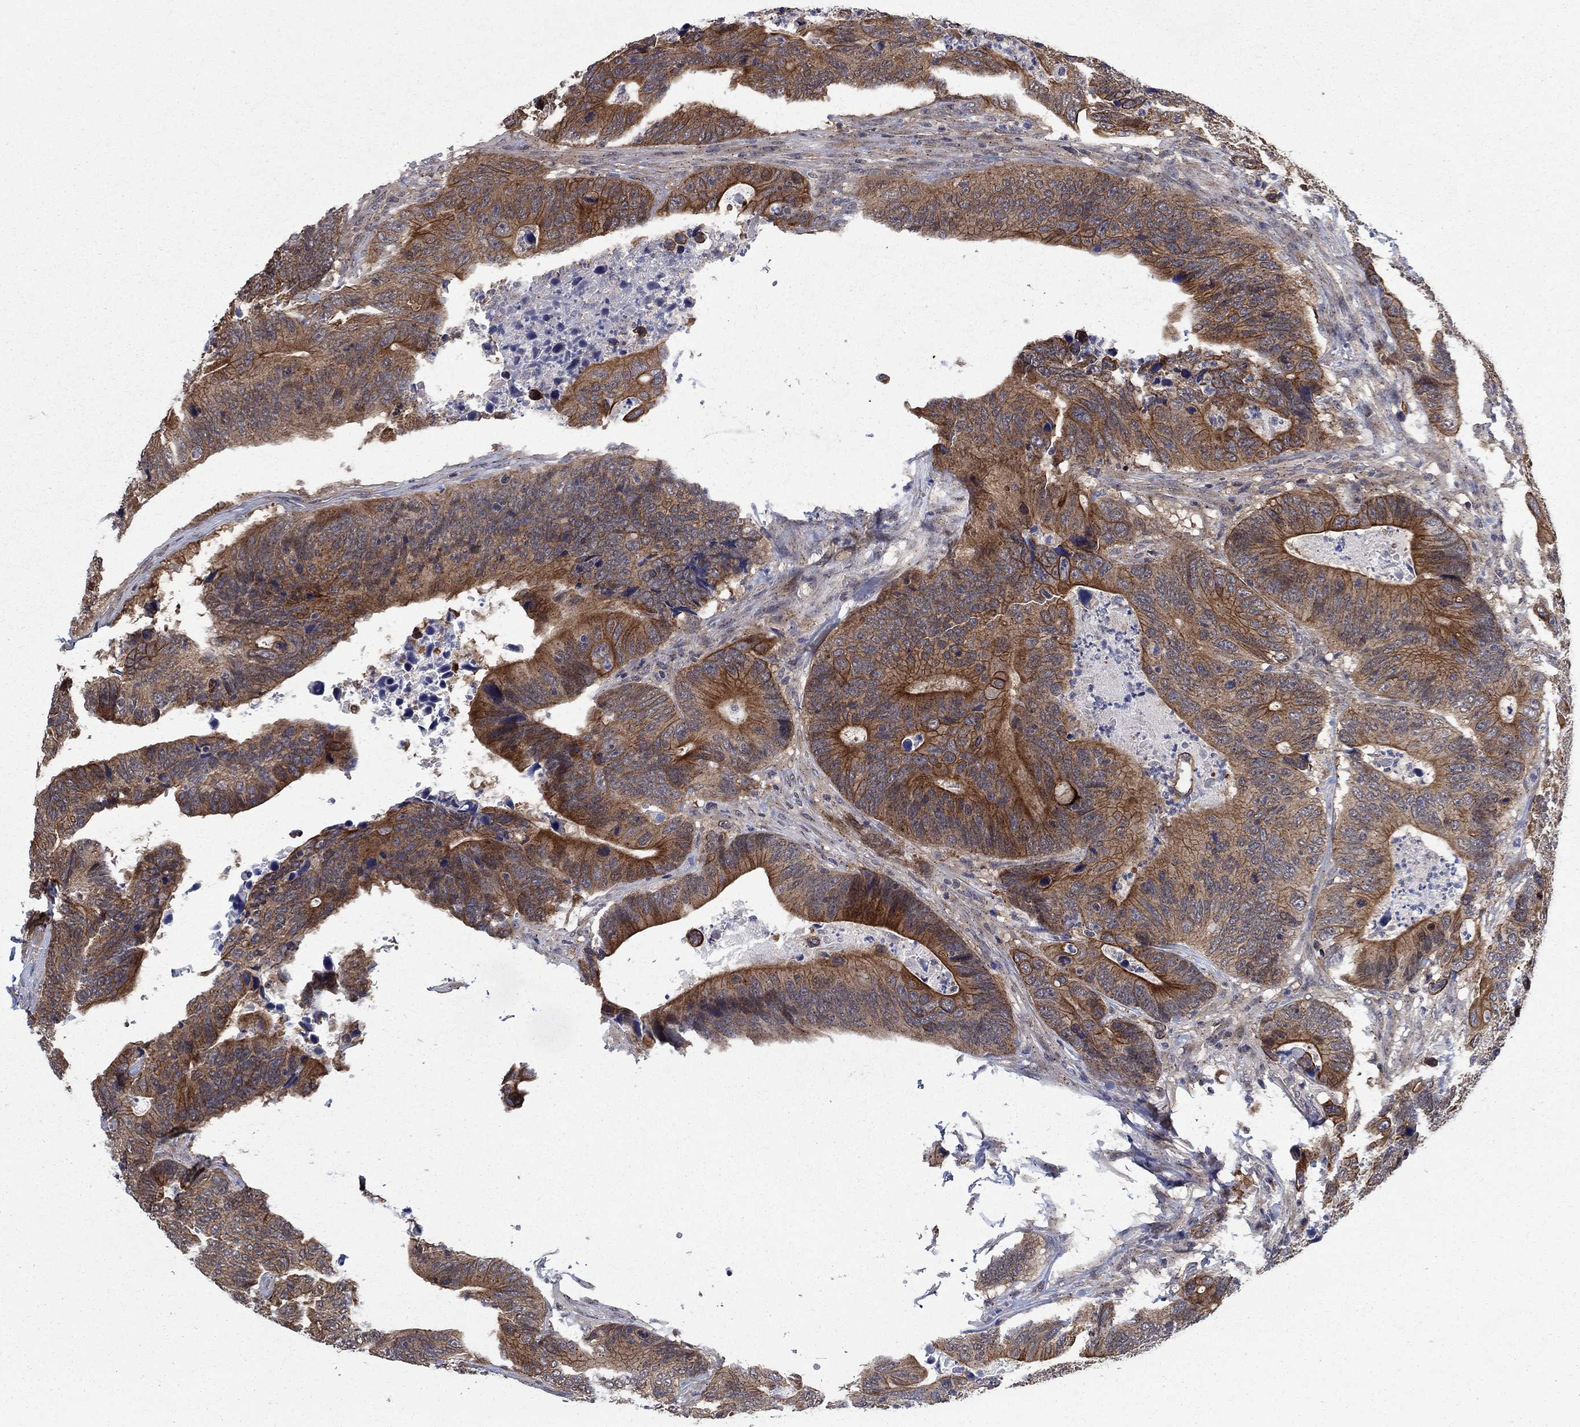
{"staining": {"intensity": "moderate", "quantity": "25%-75%", "location": "cytoplasmic/membranous"}, "tissue": "colorectal cancer", "cell_type": "Tumor cells", "image_type": "cancer", "snomed": [{"axis": "morphology", "description": "Adenocarcinoma, NOS"}, {"axis": "topography", "description": "Colon"}], "caption": "Immunohistochemical staining of colorectal cancer (adenocarcinoma) demonstrates medium levels of moderate cytoplasmic/membranous protein staining in about 25%-75% of tumor cells.", "gene": "SH3RF1", "patient": {"sex": "female", "age": 90}}